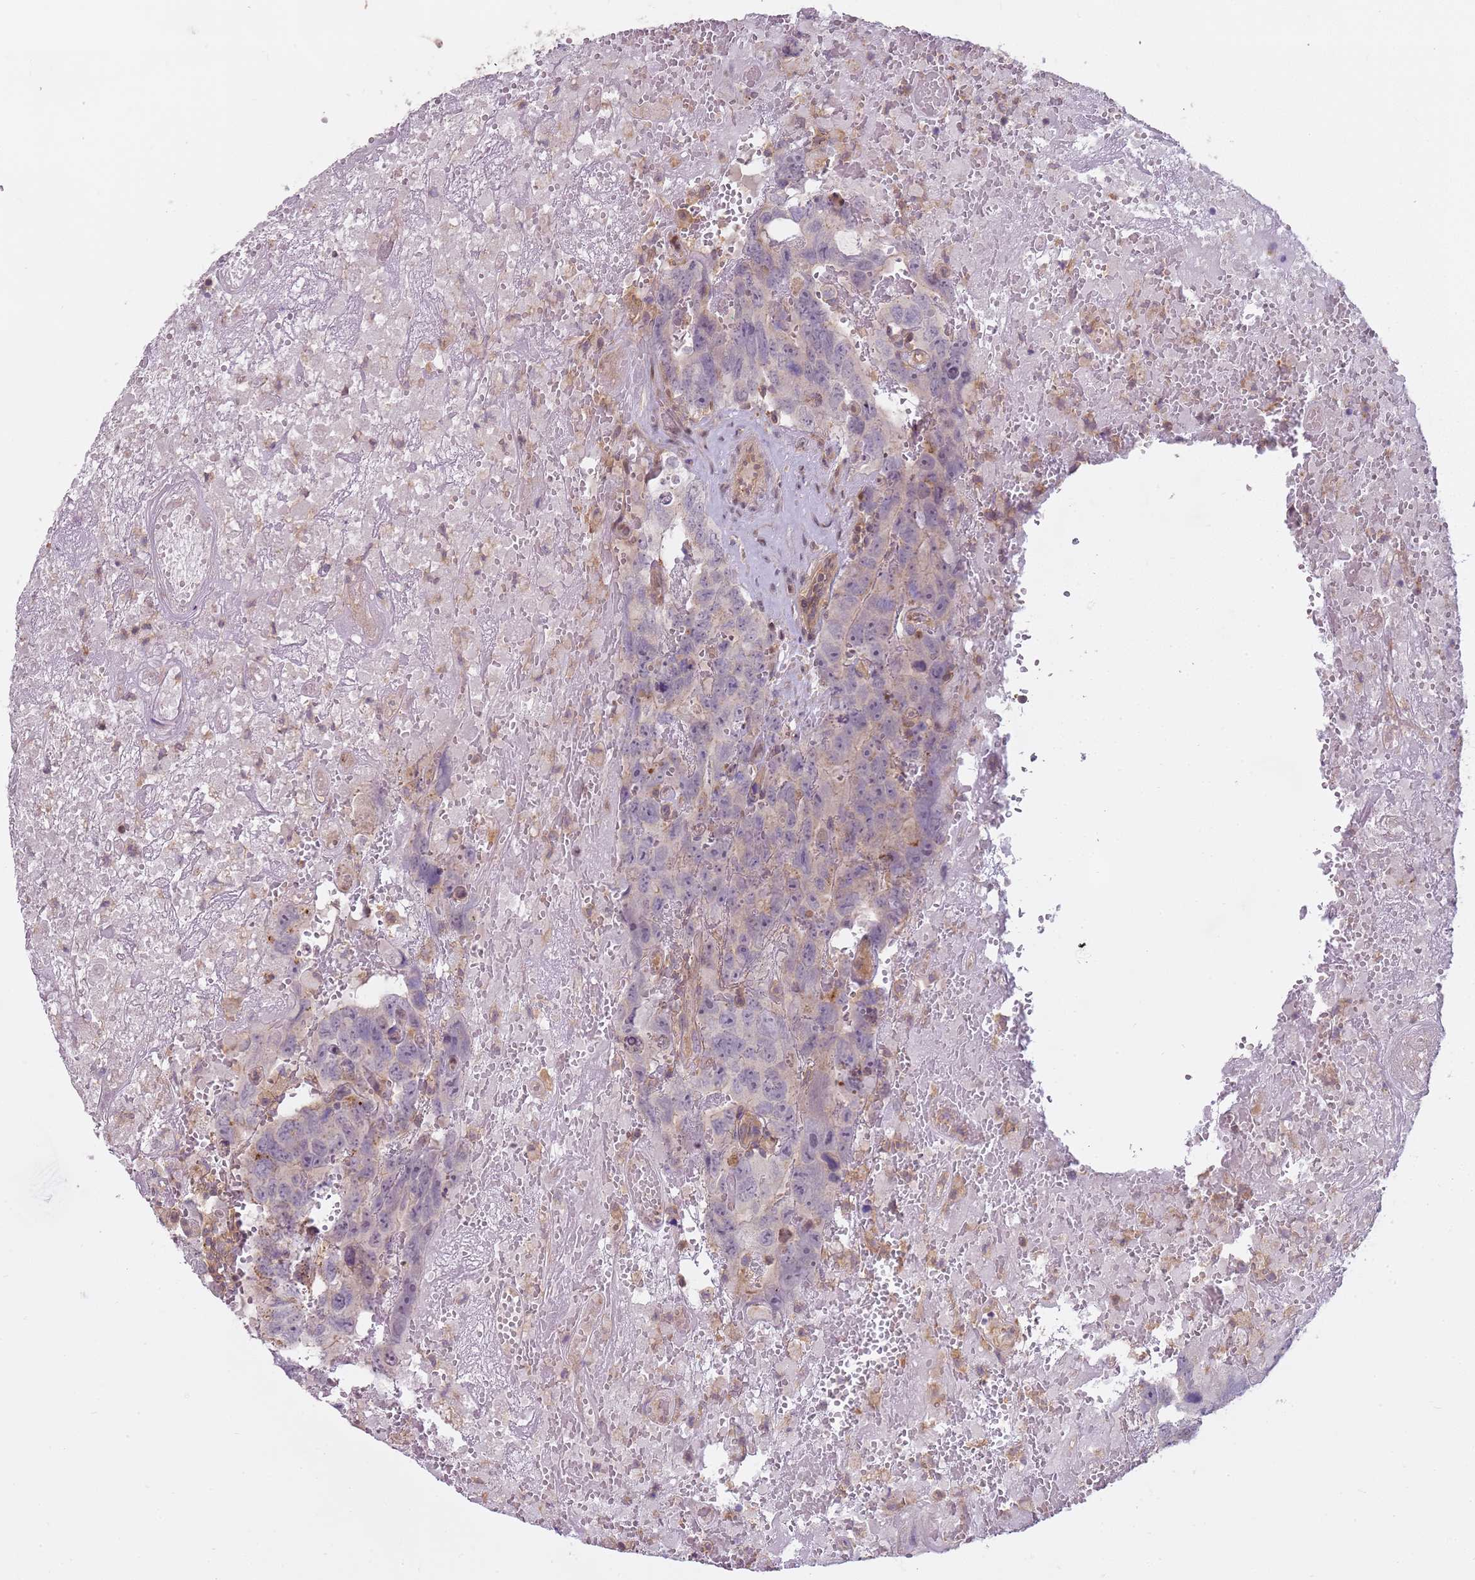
{"staining": {"intensity": "negative", "quantity": "none", "location": "none"}, "tissue": "testis cancer", "cell_type": "Tumor cells", "image_type": "cancer", "snomed": [{"axis": "morphology", "description": "Carcinoma, Embryonal, NOS"}, {"axis": "topography", "description": "Testis"}], "caption": "IHC of human testis embryonal carcinoma displays no expression in tumor cells. Brightfield microscopy of IHC stained with DAB (brown) and hematoxylin (blue), captured at high magnification.", "gene": "GSTO2", "patient": {"sex": "male", "age": 45}}